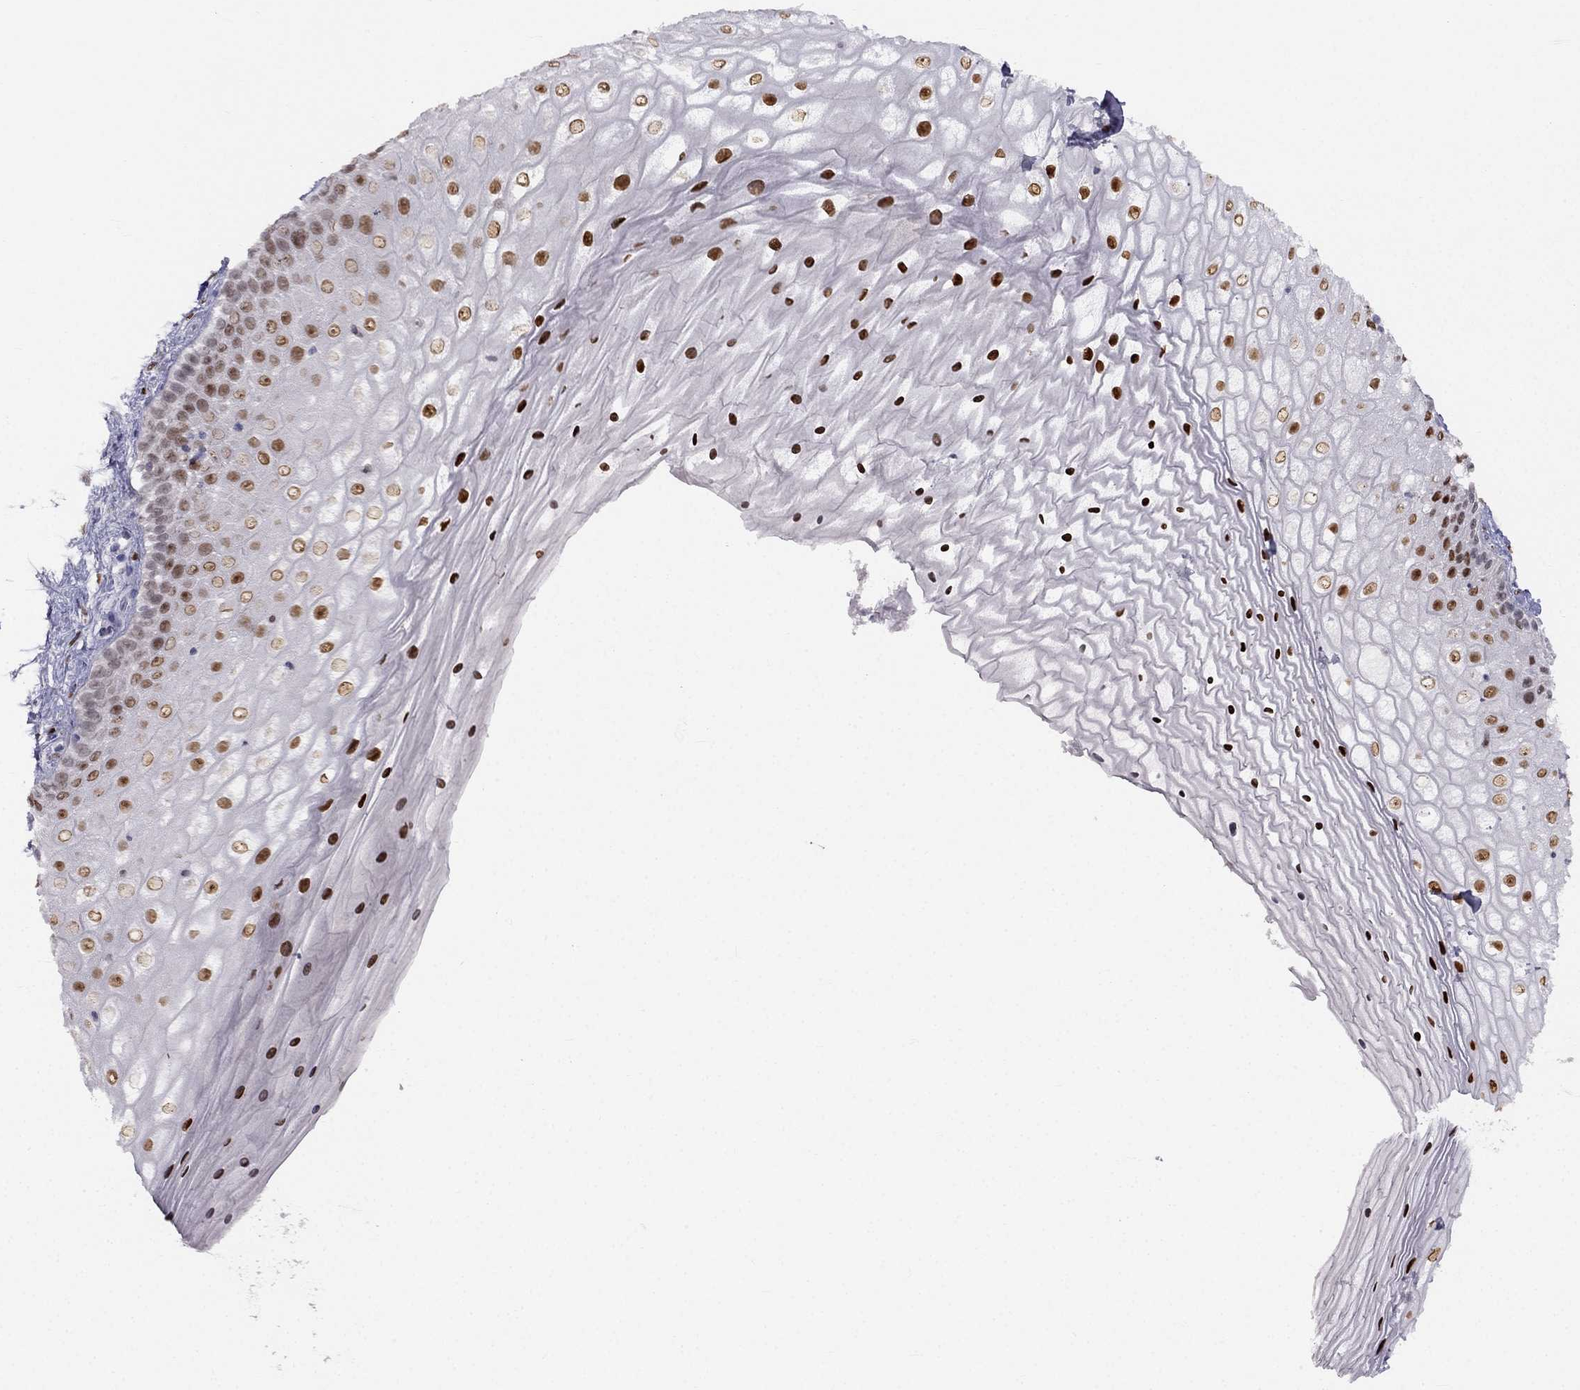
{"staining": {"intensity": "strong", "quantity": ">75%", "location": "nuclear"}, "tissue": "vagina", "cell_type": "Squamous epithelial cells", "image_type": "normal", "snomed": [{"axis": "morphology", "description": "Normal tissue, NOS"}, {"axis": "topography", "description": "Vagina"}], "caption": "An image of human vagina stained for a protein reveals strong nuclear brown staining in squamous epithelial cells. The protein is stained brown, and the nuclei are stained in blue (DAB IHC with brightfield microscopy, high magnification).", "gene": "TRPS1", "patient": {"sex": "female", "age": 47}}